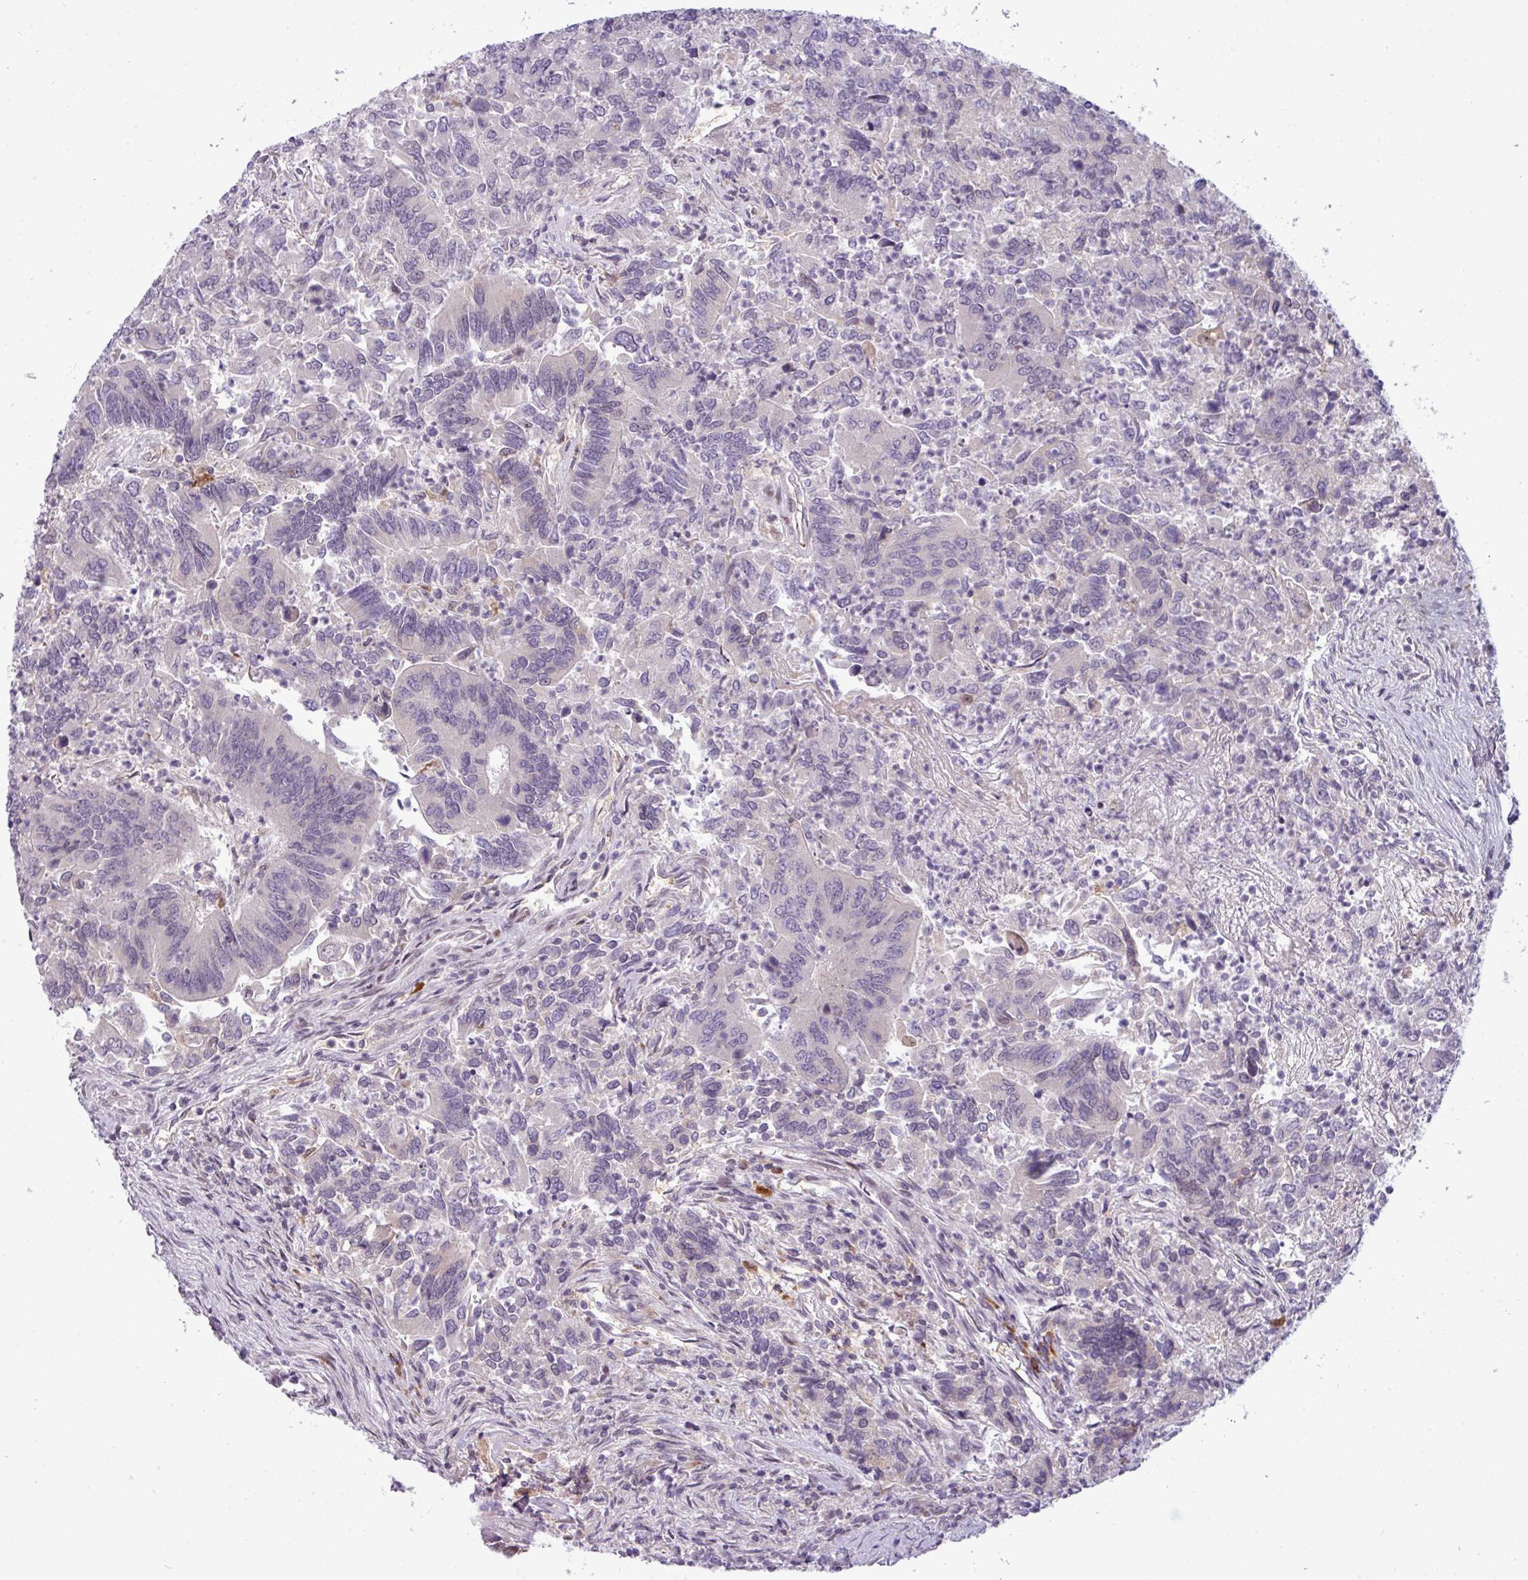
{"staining": {"intensity": "negative", "quantity": "none", "location": "none"}, "tissue": "colorectal cancer", "cell_type": "Tumor cells", "image_type": "cancer", "snomed": [{"axis": "morphology", "description": "Adenocarcinoma, NOS"}, {"axis": "topography", "description": "Colon"}], "caption": "A high-resolution micrograph shows IHC staining of colorectal cancer (adenocarcinoma), which shows no significant positivity in tumor cells.", "gene": "SLC66A2", "patient": {"sex": "female", "age": 67}}